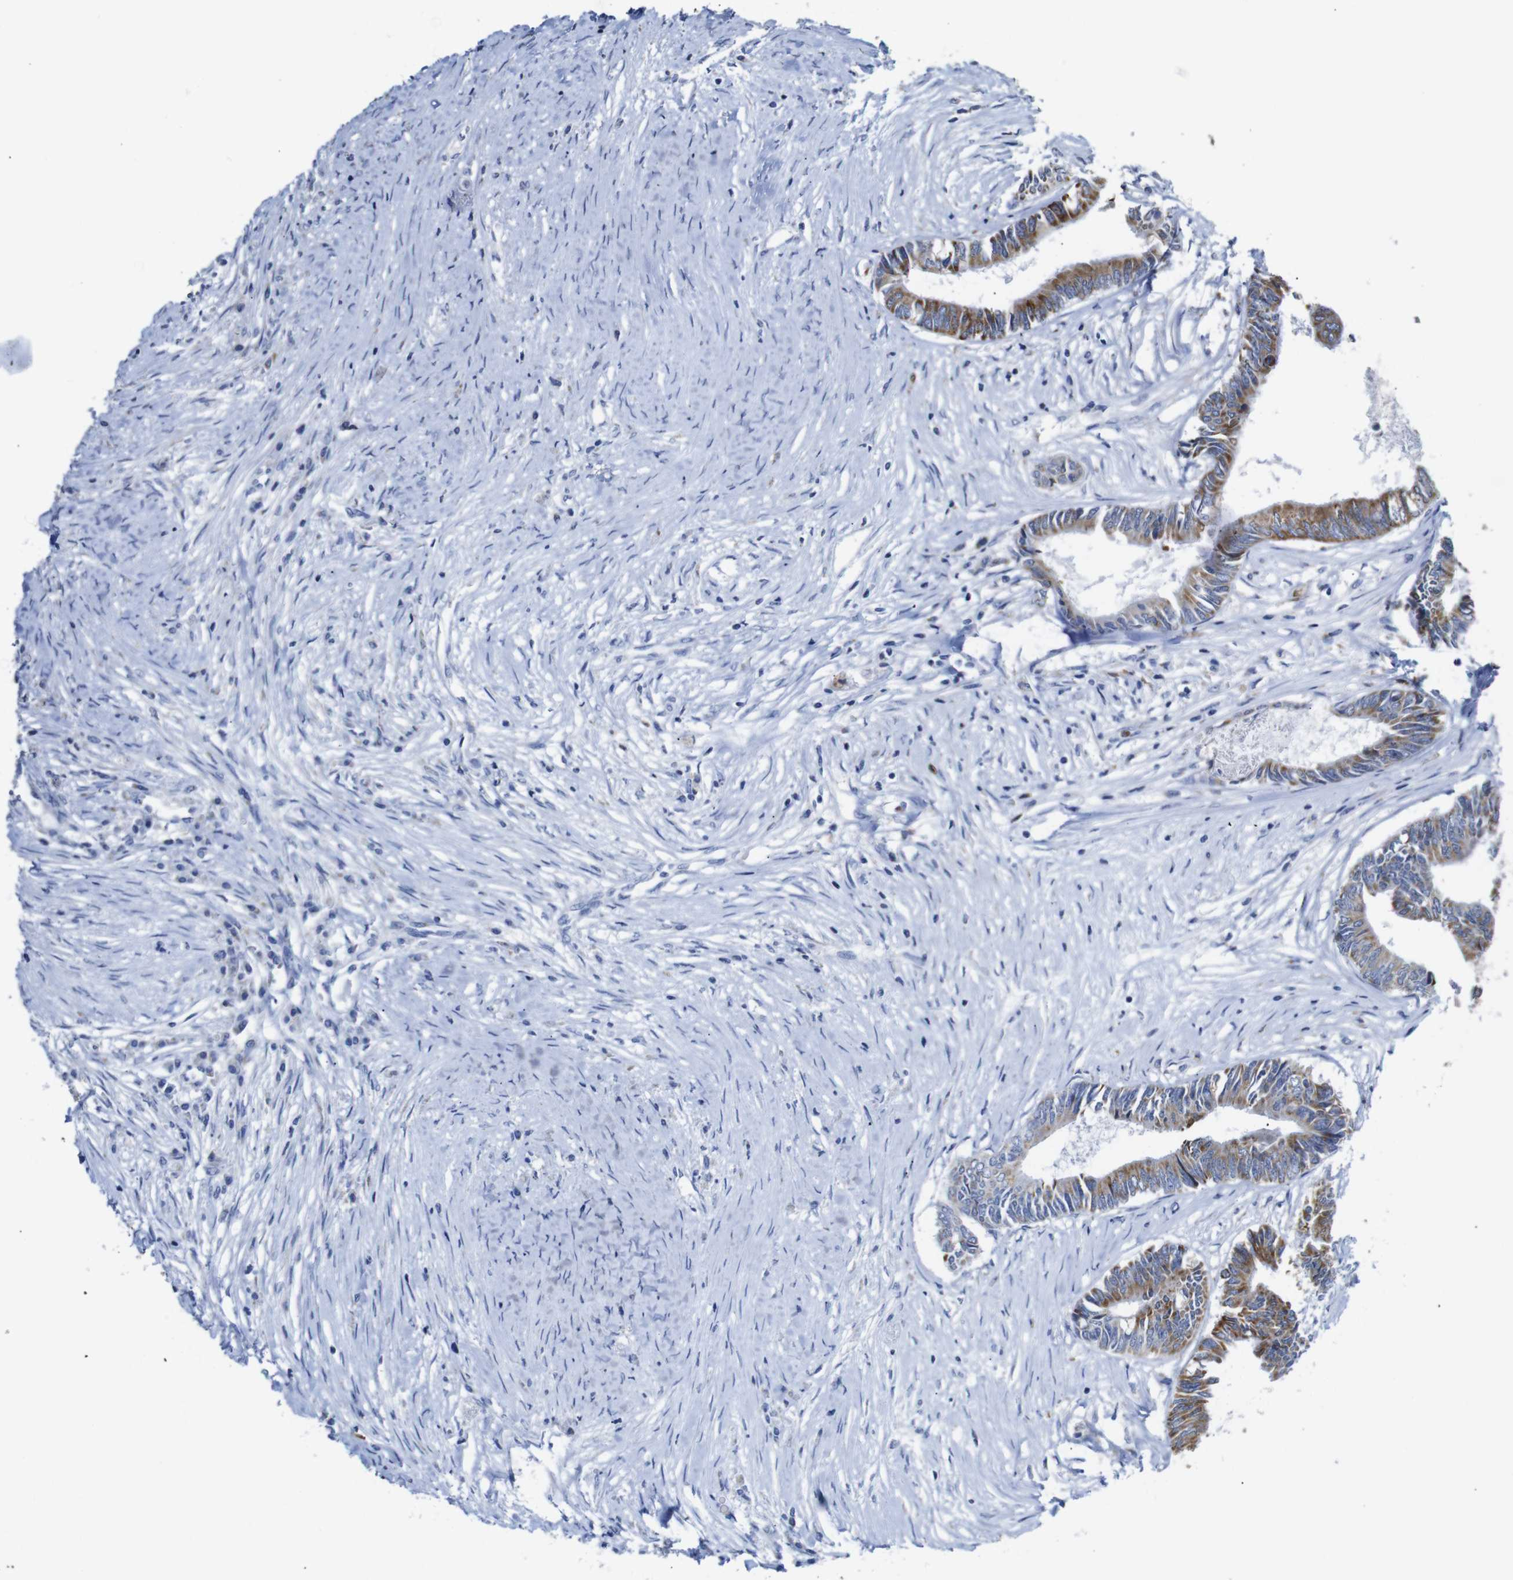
{"staining": {"intensity": "moderate", "quantity": ">75%", "location": "cytoplasmic/membranous"}, "tissue": "colorectal cancer", "cell_type": "Tumor cells", "image_type": "cancer", "snomed": [{"axis": "morphology", "description": "Adenocarcinoma, NOS"}, {"axis": "topography", "description": "Rectum"}], "caption": "Colorectal cancer stained with a brown dye exhibits moderate cytoplasmic/membranous positive positivity in about >75% of tumor cells.", "gene": "MAOA", "patient": {"sex": "male", "age": 63}}